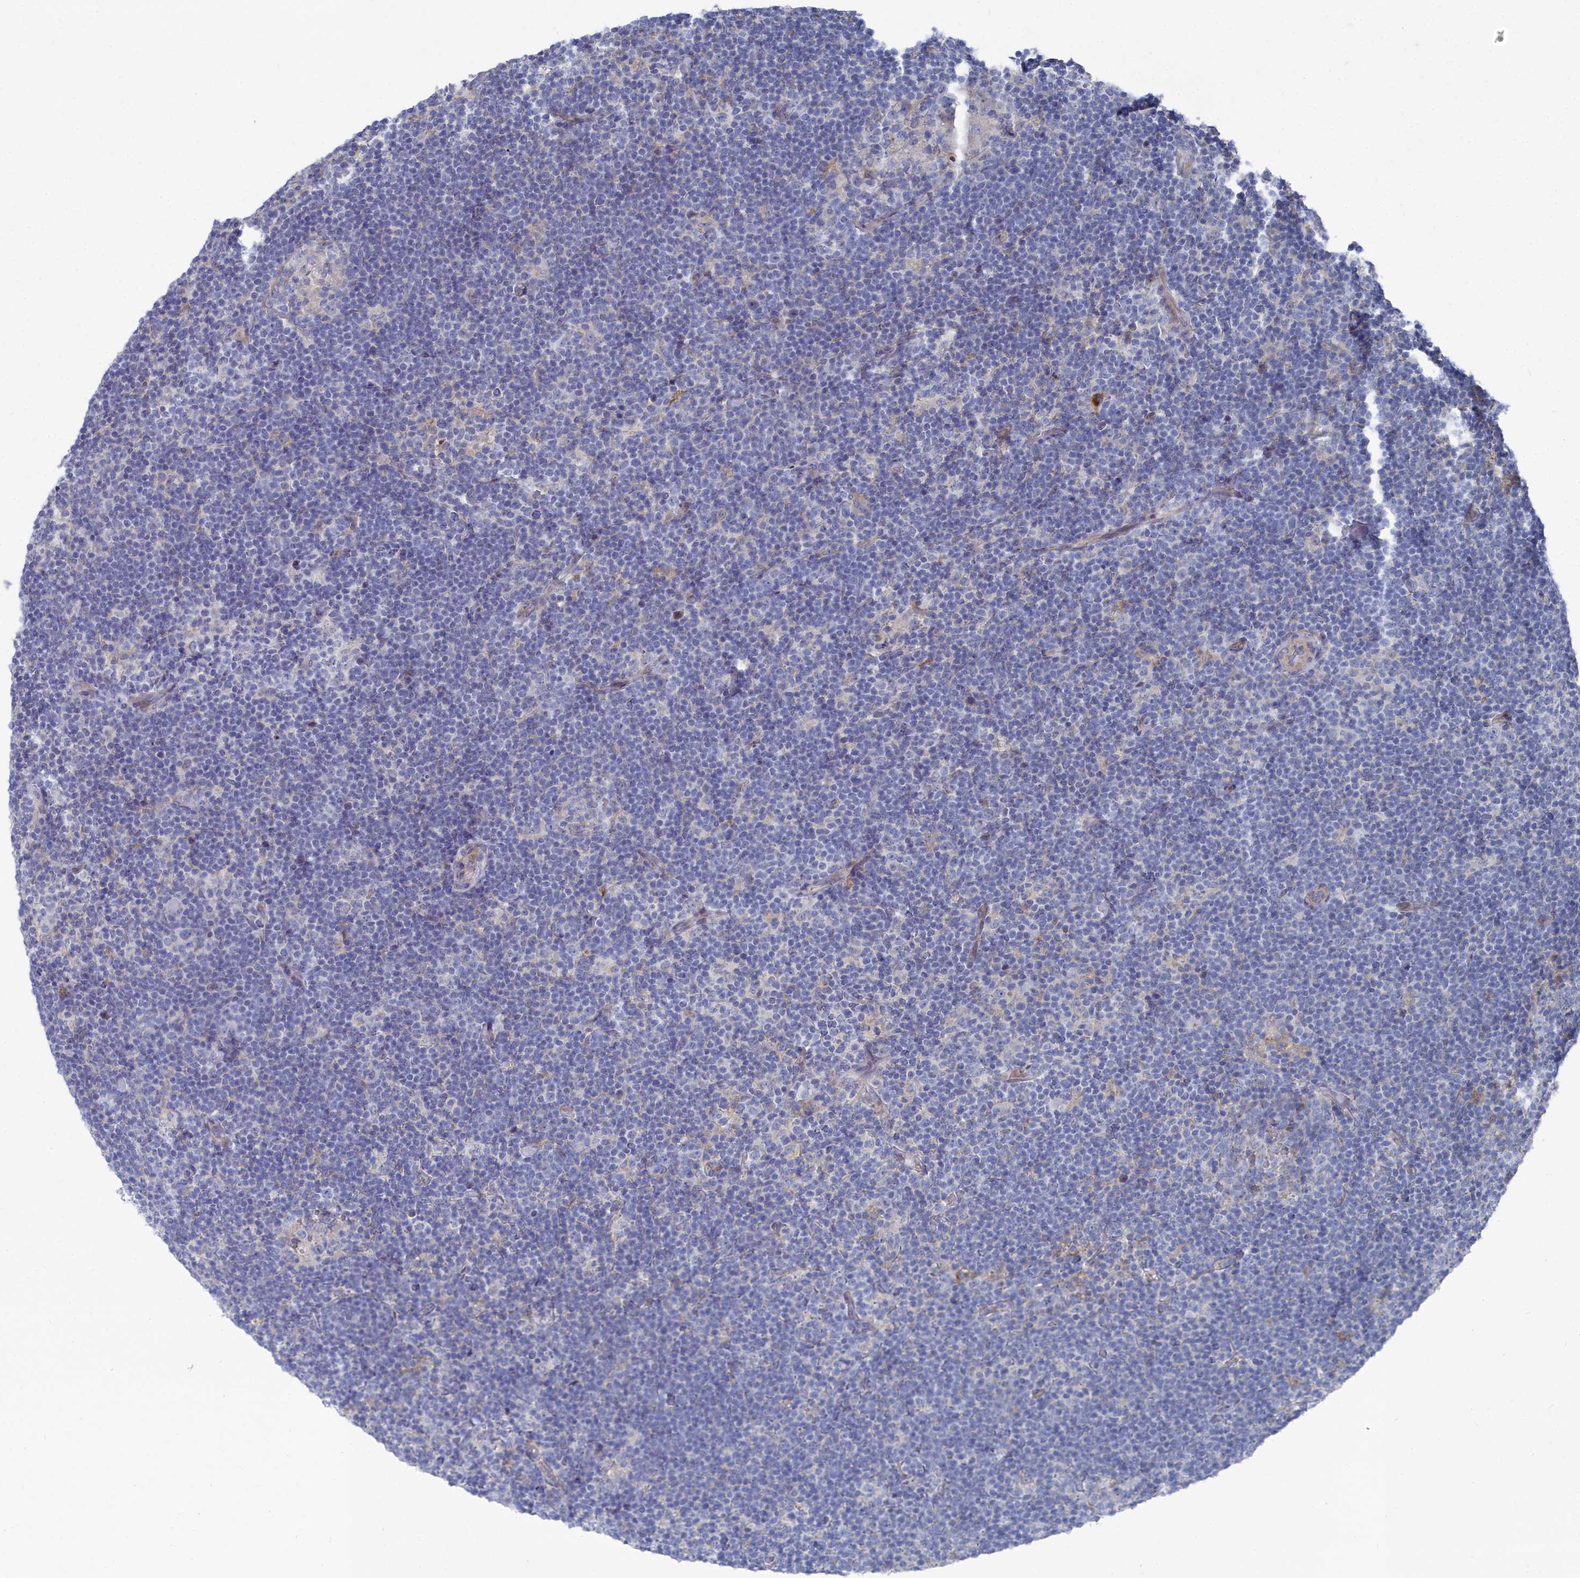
{"staining": {"intensity": "negative", "quantity": "none", "location": "none"}, "tissue": "lymphoma", "cell_type": "Tumor cells", "image_type": "cancer", "snomed": [{"axis": "morphology", "description": "Hodgkin's disease, NOS"}, {"axis": "topography", "description": "Lymph node"}], "caption": "Lymphoma stained for a protein using IHC shows no expression tumor cells.", "gene": "SHISAL2A", "patient": {"sex": "female", "age": 57}}